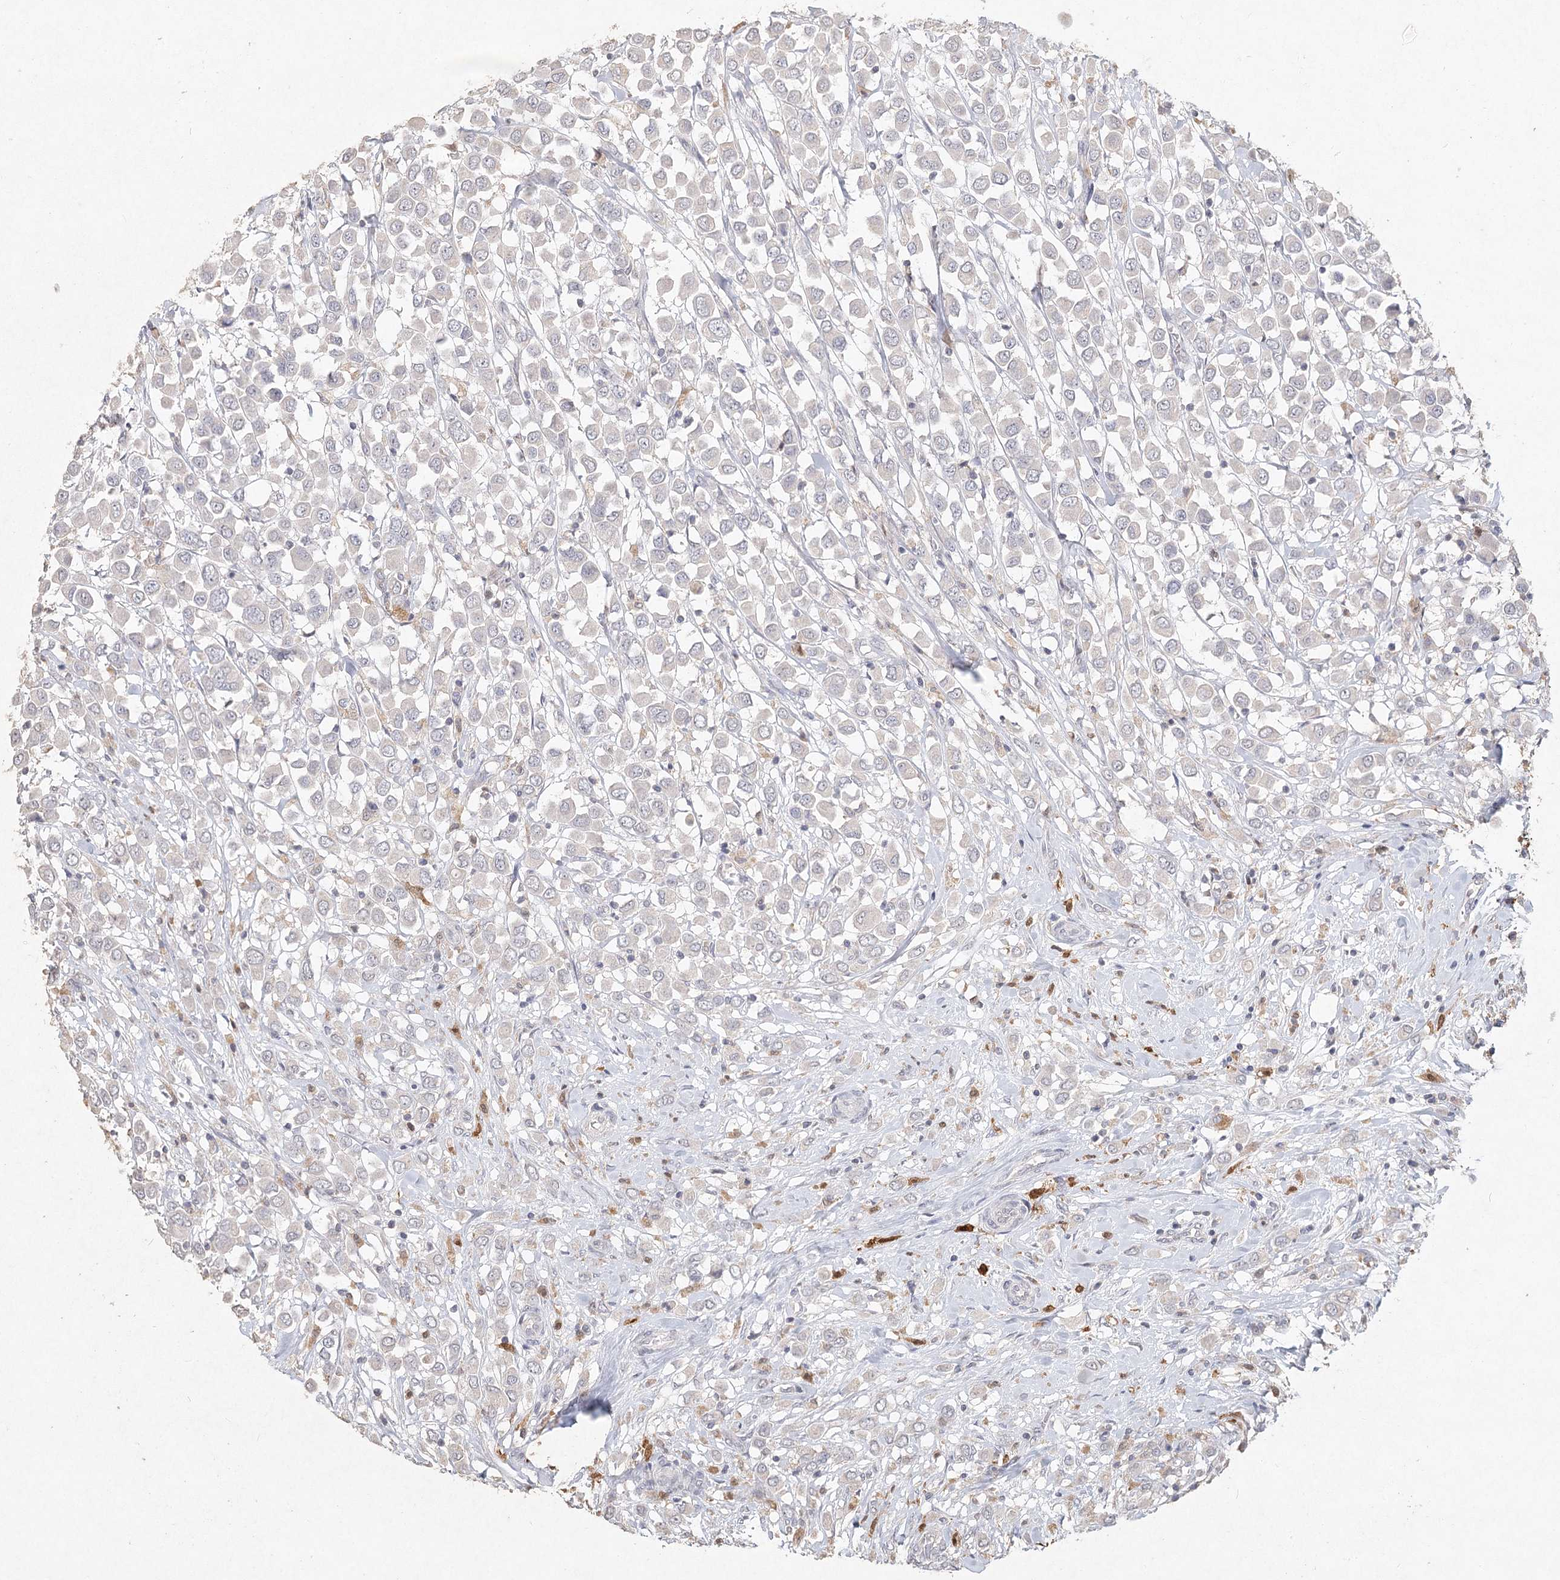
{"staining": {"intensity": "negative", "quantity": "none", "location": "none"}, "tissue": "breast cancer", "cell_type": "Tumor cells", "image_type": "cancer", "snomed": [{"axis": "morphology", "description": "Duct carcinoma"}, {"axis": "topography", "description": "Breast"}], "caption": "Intraductal carcinoma (breast) was stained to show a protein in brown. There is no significant expression in tumor cells. Brightfield microscopy of immunohistochemistry stained with DAB (3,3'-diaminobenzidine) (brown) and hematoxylin (blue), captured at high magnification.", "gene": "ARSI", "patient": {"sex": "female", "age": 61}}